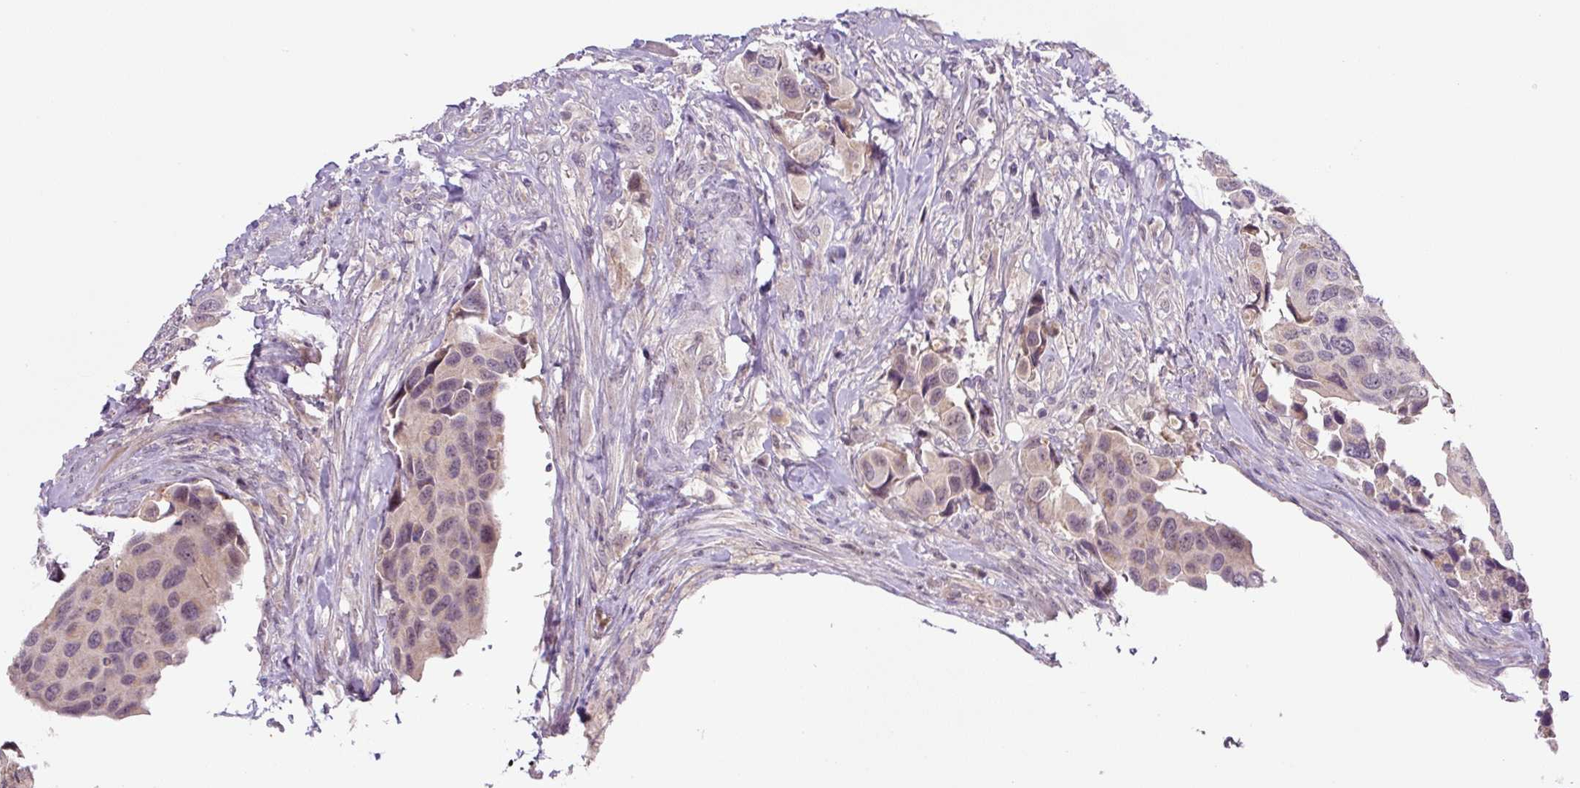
{"staining": {"intensity": "negative", "quantity": "none", "location": "none"}, "tissue": "urothelial cancer", "cell_type": "Tumor cells", "image_type": "cancer", "snomed": [{"axis": "morphology", "description": "Urothelial carcinoma, High grade"}, {"axis": "topography", "description": "Urinary bladder"}], "caption": "The image exhibits no significant expression in tumor cells of urothelial cancer. (Stains: DAB (3,3'-diaminobenzidine) IHC with hematoxylin counter stain, Microscopy: brightfield microscopy at high magnification).", "gene": "PRKAA2", "patient": {"sex": "male", "age": 74}}